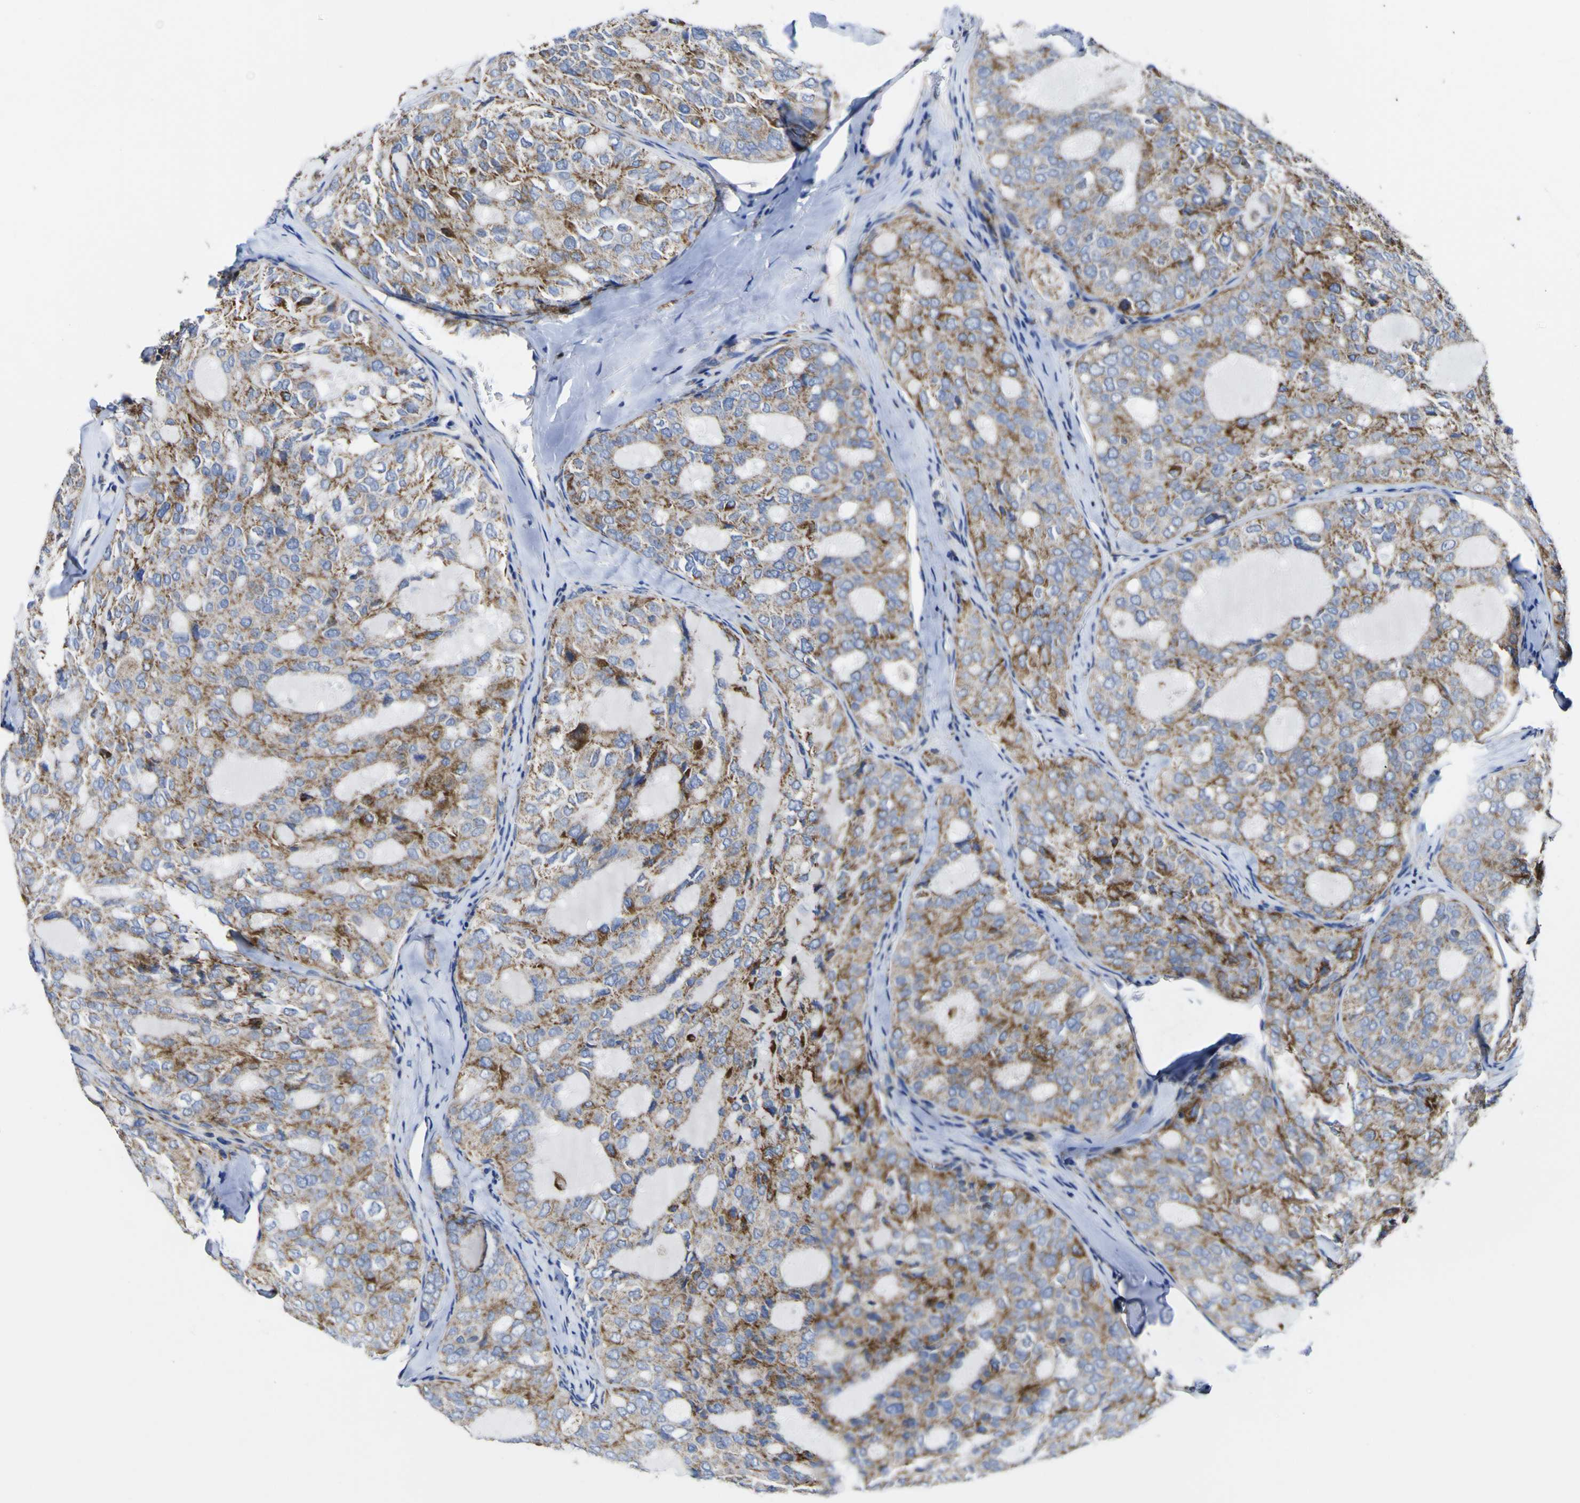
{"staining": {"intensity": "moderate", "quantity": ">75%", "location": "cytoplasmic/membranous"}, "tissue": "thyroid cancer", "cell_type": "Tumor cells", "image_type": "cancer", "snomed": [{"axis": "morphology", "description": "Follicular adenoma carcinoma, NOS"}, {"axis": "topography", "description": "Thyroid gland"}], "caption": "Thyroid follicular adenoma carcinoma stained with immunohistochemistry shows moderate cytoplasmic/membranous staining in about >75% of tumor cells. (Brightfield microscopy of DAB IHC at high magnification).", "gene": "CCDC90B", "patient": {"sex": "male", "age": 75}}